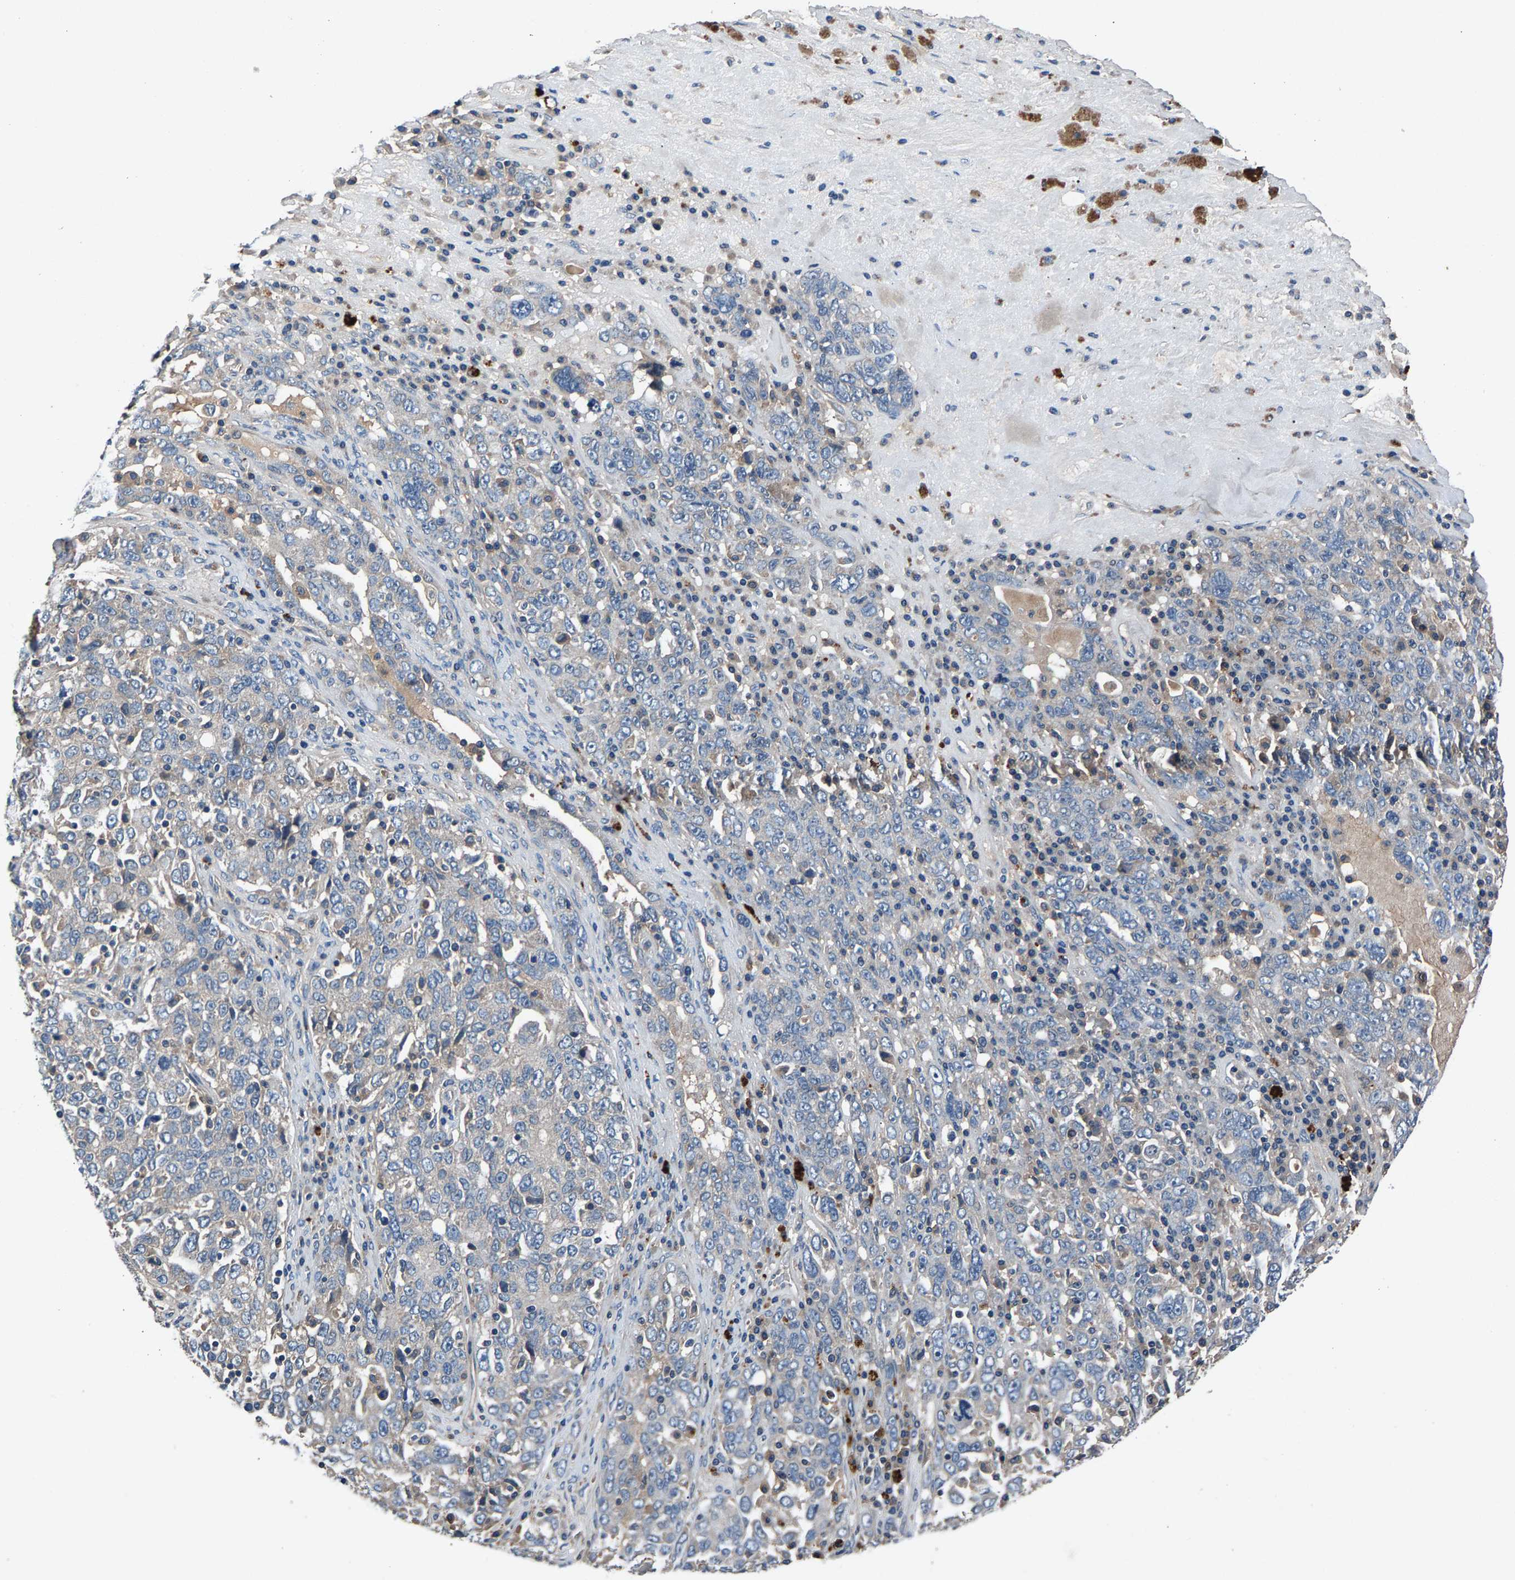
{"staining": {"intensity": "weak", "quantity": "<25%", "location": "cytoplasmic/membranous"}, "tissue": "ovarian cancer", "cell_type": "Tumor cells", "image_type": "cancer", "snomed": [{"axis": "morphology", "description": "Carcinoma, endometroid"}, {"axis": "topography", "description": "Ovary"}], "caption": "Ovarian cancer stained for a protein using immunohistochemistry reveals no expression tumor cells.", "gene": "PRXL2C", "patient": {"sex": "female", "age": 62}}